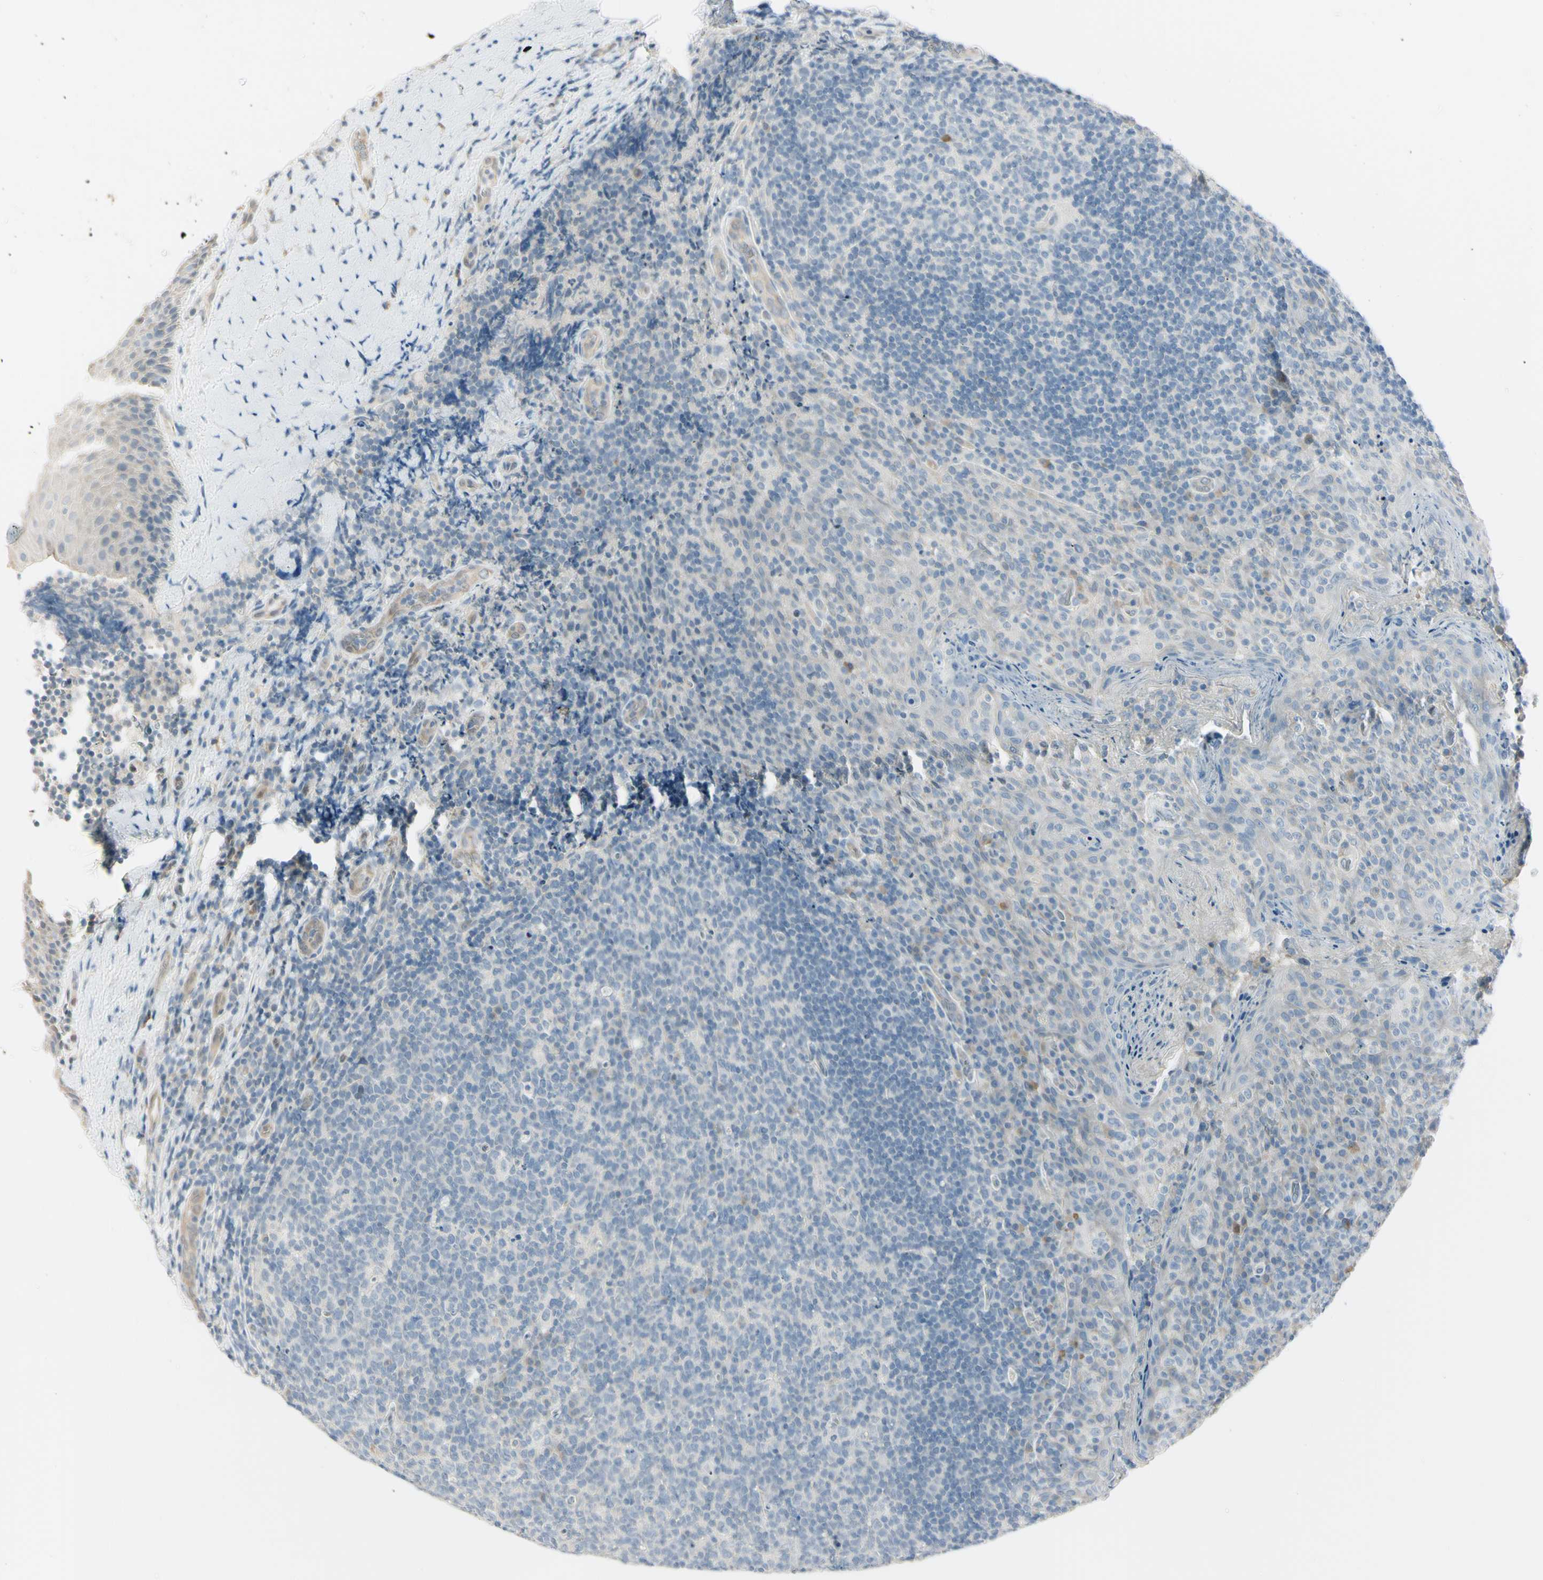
{"staining": {"intensity": "negative", "quantity": "none", "location": "none"}, "tissue": "tonsil", "cell_type": "Germinal center cells", "image_type": "normal", "snomed": [{"axis": "morphology", "description": "Normal tissue, NOS"}, {"axis": "topography", "description": "Tonsil"}], "caption": "Immunohistochemistry photomicrograph of unremarkable human tonsil stained for a protein (brown), which demonstrates no positivity in germinal center cells.", "gene": "ASB9", "patient": {"sex": "male", "age": 17}}